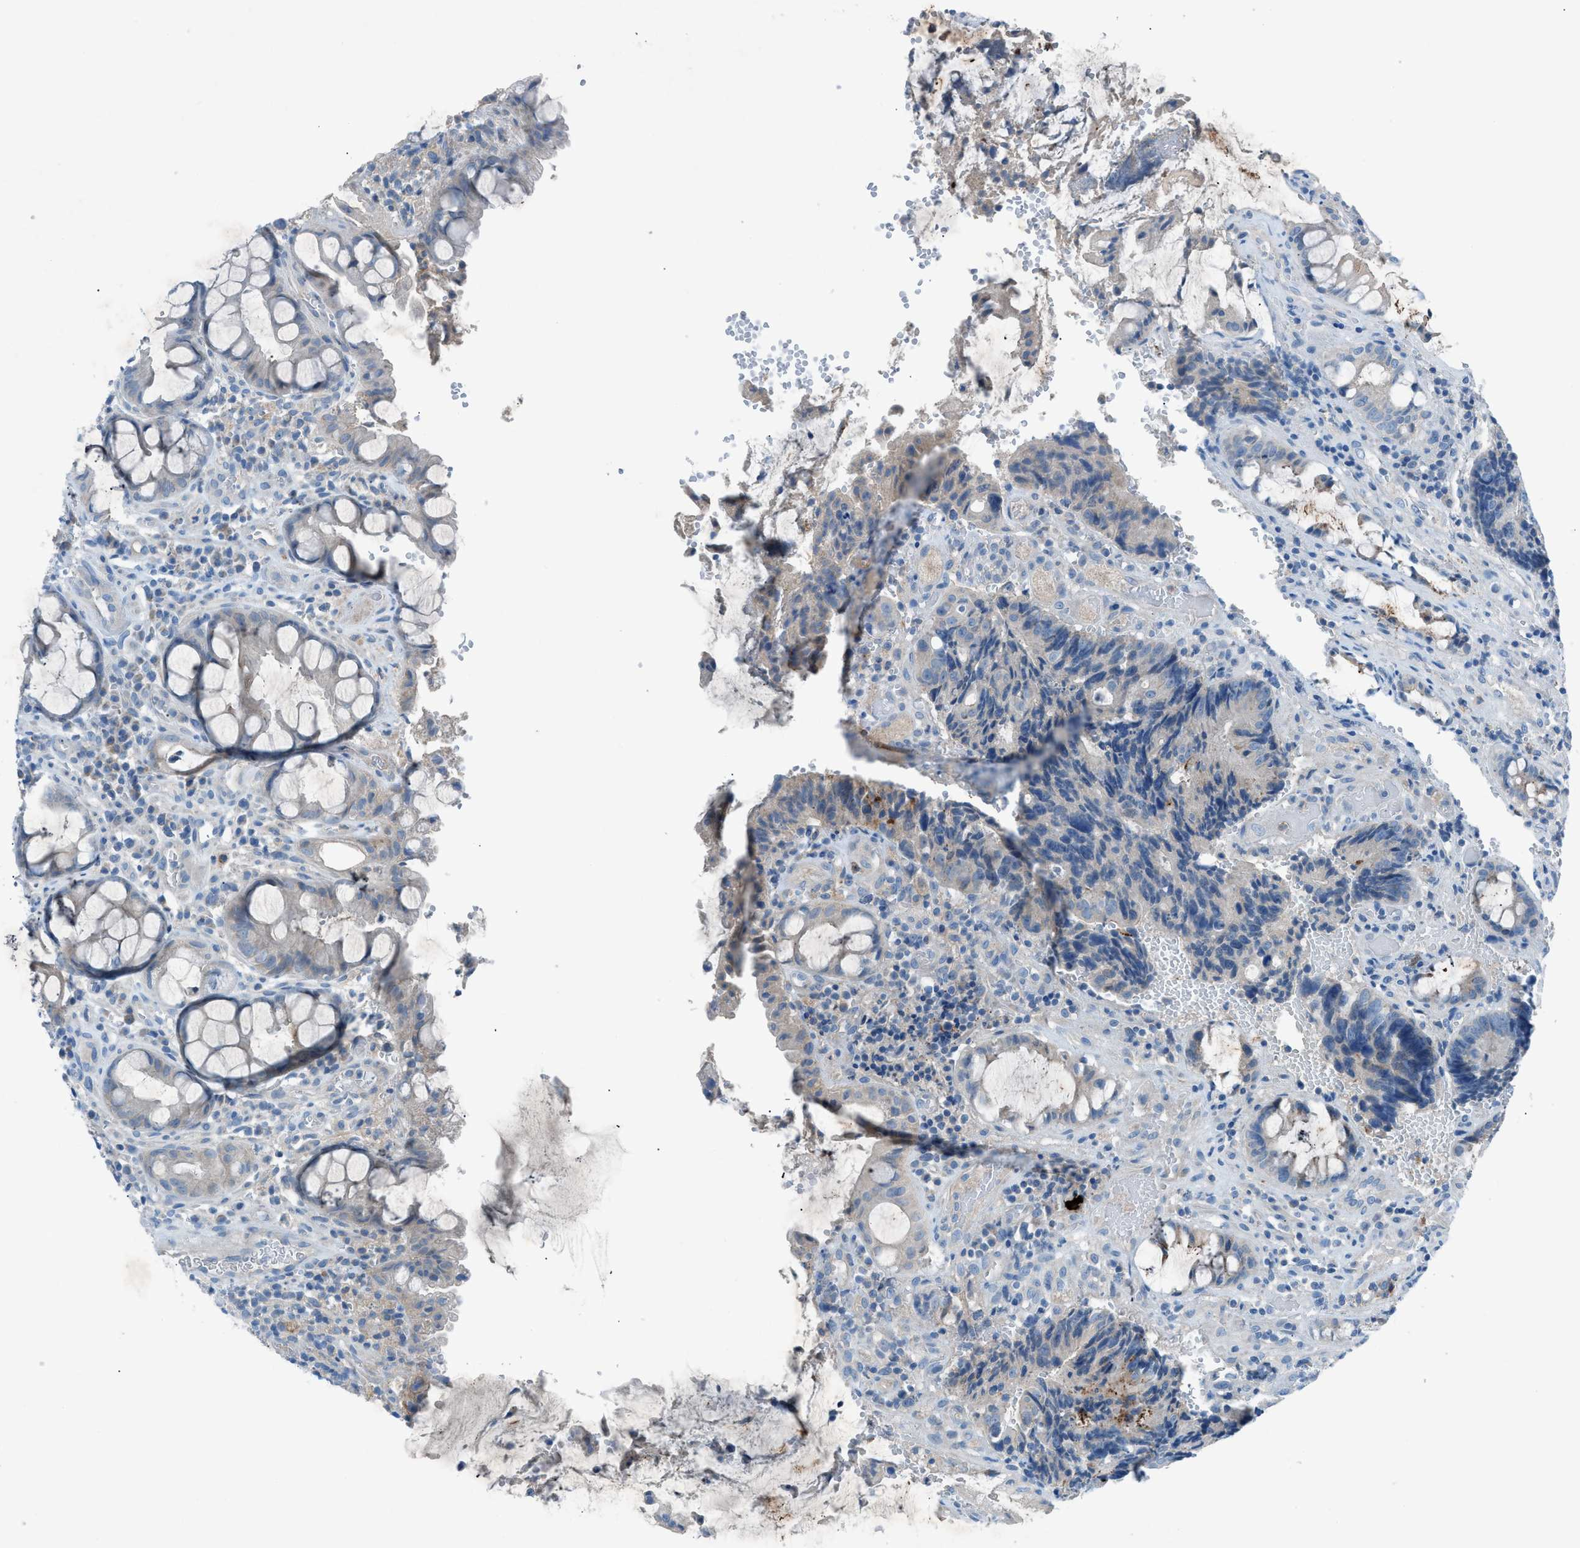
{"staining": {"intensity": "strong", "quantity": "<25%", "location": "cytoplasmic/membranous"}, "tissue": "colorectal cancer", "cell_type": "Tumor cells", "image_type": "cancer", "snomed": [{"axis": "morphology", "description": "Adenocarcinoma, NOS"}, {"axis": "topography", "description": "Colon"}], "caption": "Colorectal adenocarcinoma was stained to show a protein in brown. There is medium levels of strong cytoplasmic/membranous expression in approximately <25% of tumor cells.", "gene": "C5AR2", "patient": {"sex": "female", "age": 57}}